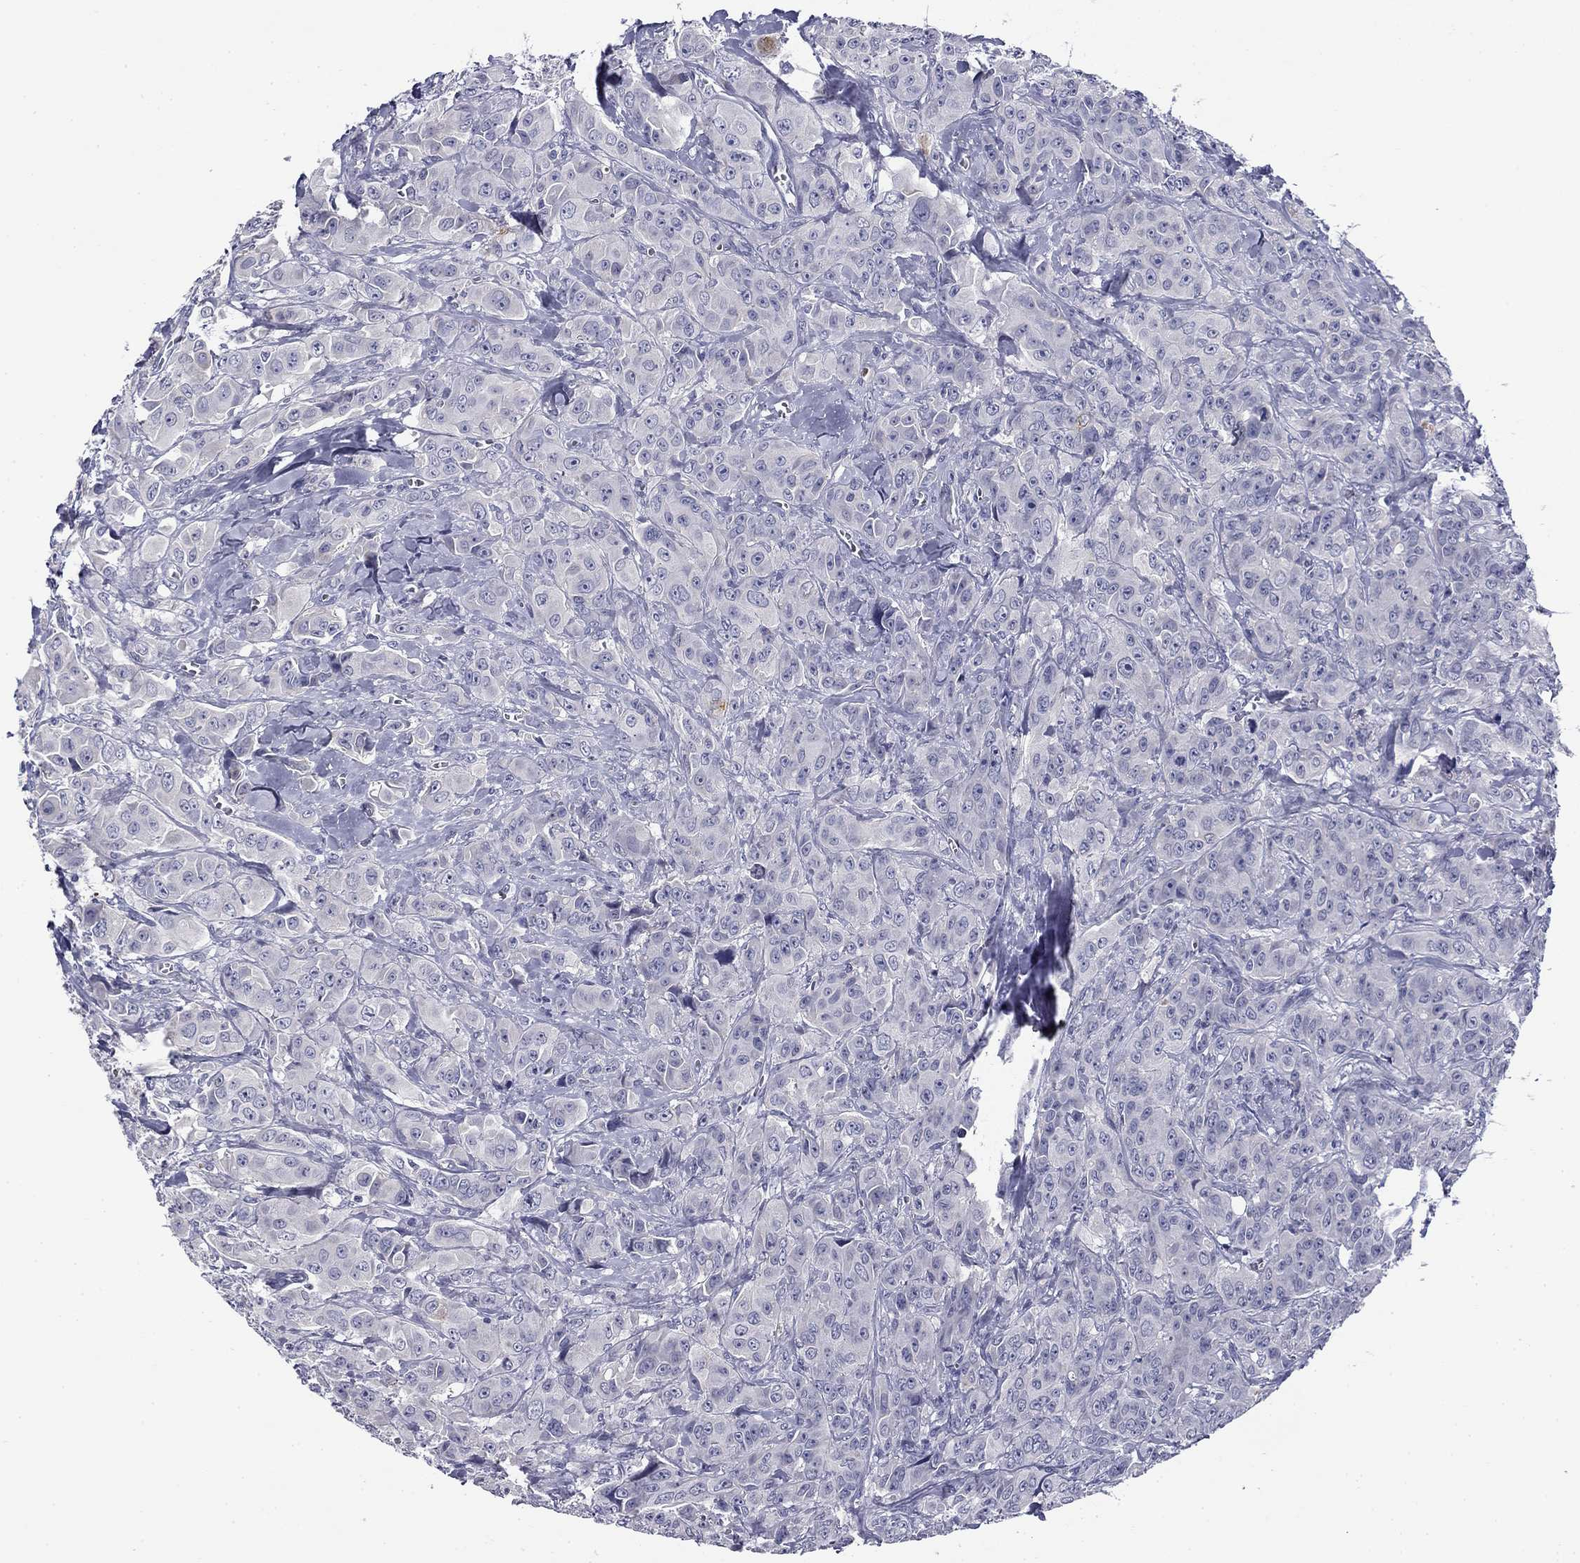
{"staining": {"intensity": "negative", "quantity": "none", "location": "none"}, "tissue": "breast cancer", "cell_type": "Tumor cells", "image_type": "cancer", "snomed": [{"axis": "morphology", "description": "Duct carcinoma"}, {"axis": "topography", "description": "Breast"}], "caption": "Tumor cells are negative for brown protein staining in breast intraductal carcinoma.", "gene": "SPATA7", "patient": {"sex": "female", "age": 43}}